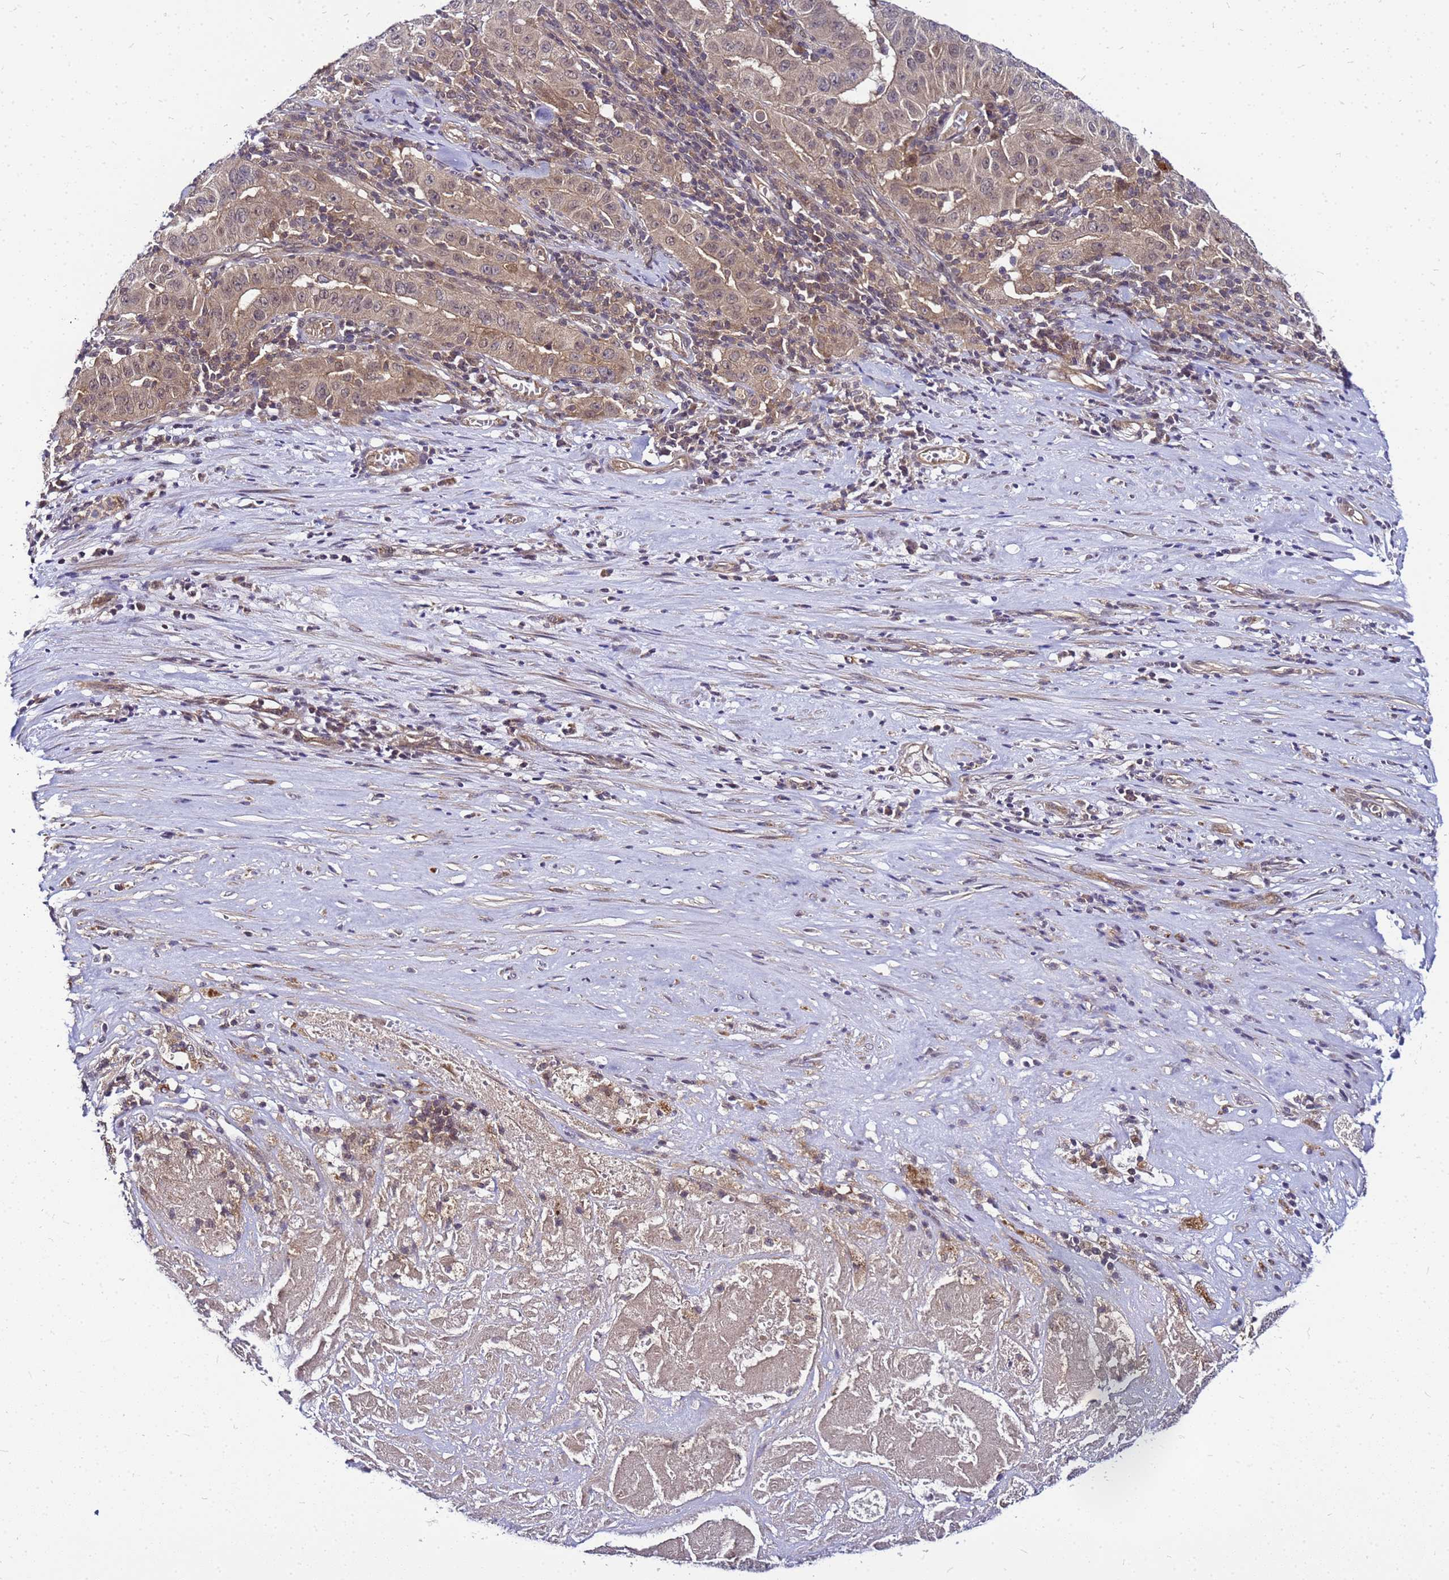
{"staining": {"intensity": "weak", "quantity": ">75%", "location": "cytoplasmic/membranous,nuclear"}, "tissue": "pancreatic cancer", "cell_type": "Tumor cells", "image_type": "cancer", "snomed": [{"axis": "morphology", "description": "Adenocarcinoma, NOS"}, {"axis": "topography", "description": "Pancreas"}], "caption": "Human pancreatic cancer stained with a brown dye displays weak cytoplasmic/membranous and nuclear positive expression in approximately >75% of tumor cells.", "gene": "SAT1", "patient": {"sex": "male", "age": 63}}